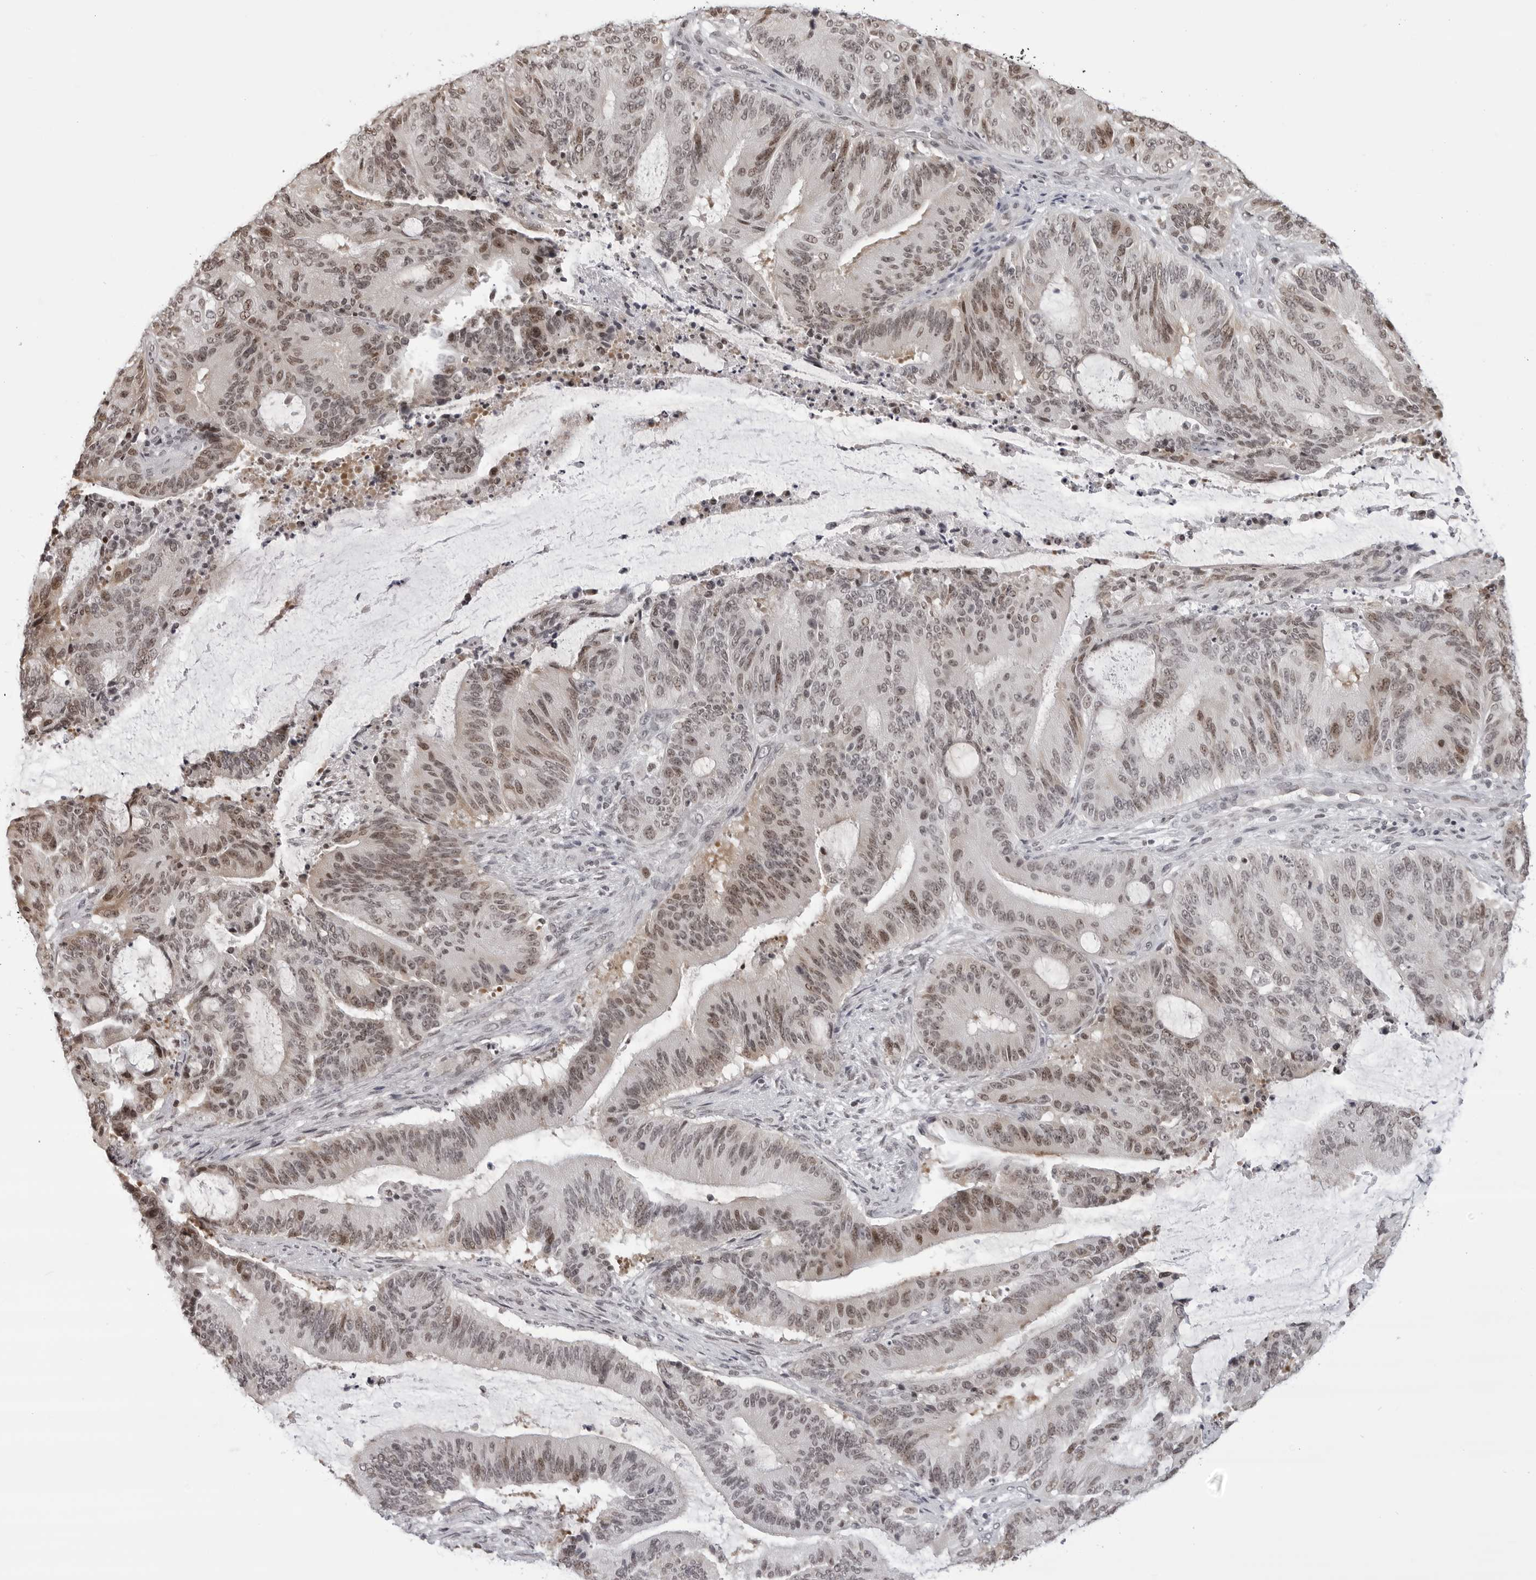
{"staining": {"intensity": "weak", "quantity": "25%-75%", "location": "nuclear"}, "tissue": "liver cancer", "cell_type": "Tumor cells", "image_type": "cancer", "snomed": [{"axis": "morphology", "description": "Normal tissue, NOS"}, {"axis": "morphology", "description": "Cholangiocarcinoma"}, {"axis": "topography", "description": "Liver"}, {"axis": "topography", "description": "Peripheral nerve tissue"}], "caption": "The immunohistochemical stain labels weak nuclear expression in tumor cells of liver cholangiocarcinoma tissue.", "gene": "PHF3", "patient": {"sex": "female", "age": 73}}